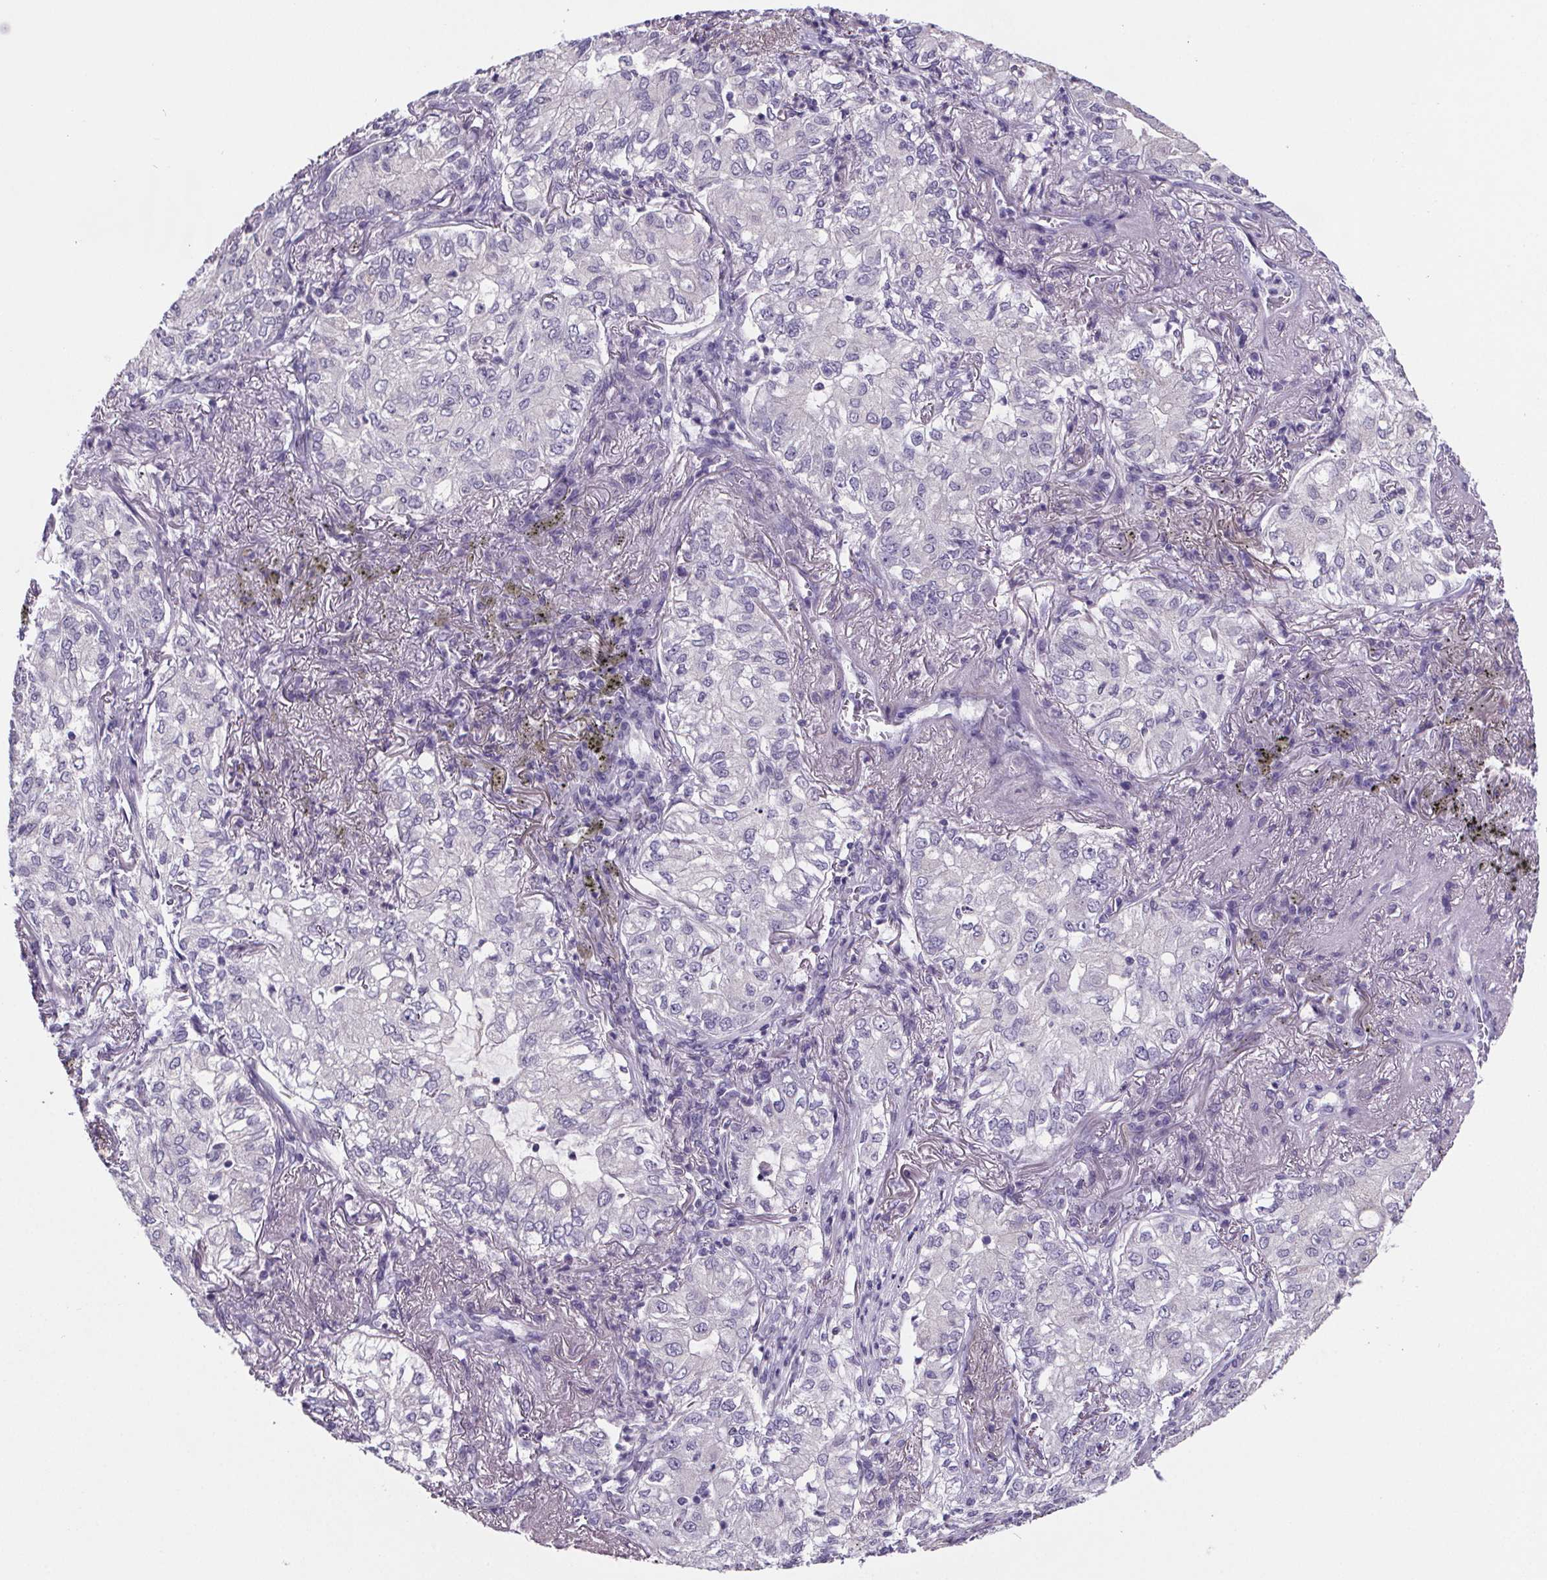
{"staining": {"intensity": "negative", "quantity": "none", "location": "none"}, "tissue": "lung cancer", "cell_type": "Tumor cells", "image_type": "cancer", "snomed": [{"axis": "morphology", "description": "Adenocarcinoma, NOS"}, {"axis": "topography", "description": "Lung"}], "caption": "Protein analysis of lung adenocarcinoma reveals no significant expression in tumor cells. (Stains: DAB immunohistochemistry (IHC) with hematoxylin counter stain, Microscopy: brightfield microscopy at high magnification).", "gene": "CUBN", "patient": {"sex": "female", "age": 73}}